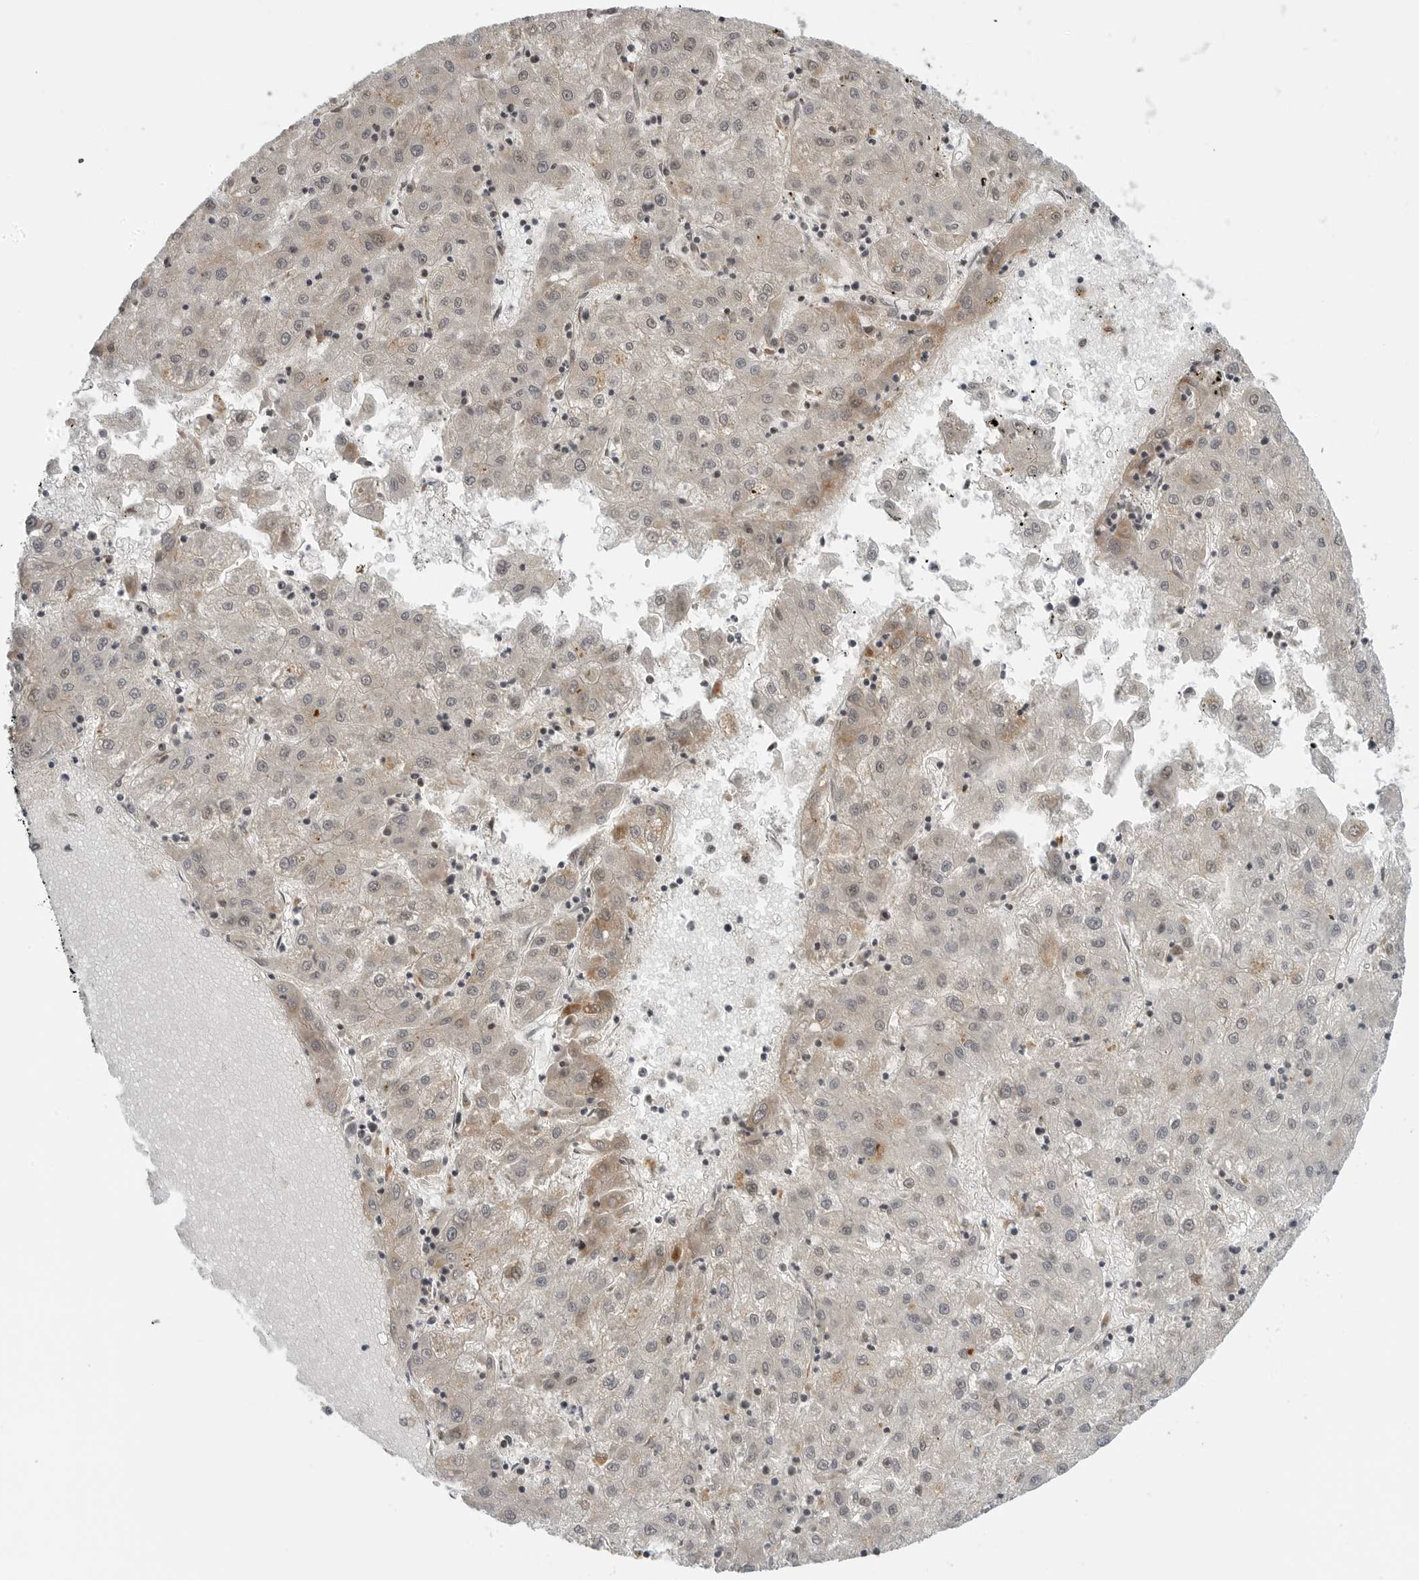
{"staining": {"intensity": "weak", "quantity": "<25%", "location": "cytoplasmic/membranous"}, "tissue": "liver cancer", "cell_type": "Tumor cells", "image_type": "cancer", "snomed": [{"axis": "morphology", "description": "Carcinoma, Hepatocellular, NOS"}, {"axis": "topography", "description": "Liver"}], "caption": "The image displays no significant expression in tumor cells of liver cancer (hepatocellular carcinoma).", "gene": "PEX2", "patient": {"sex": "male", "age": 72}}